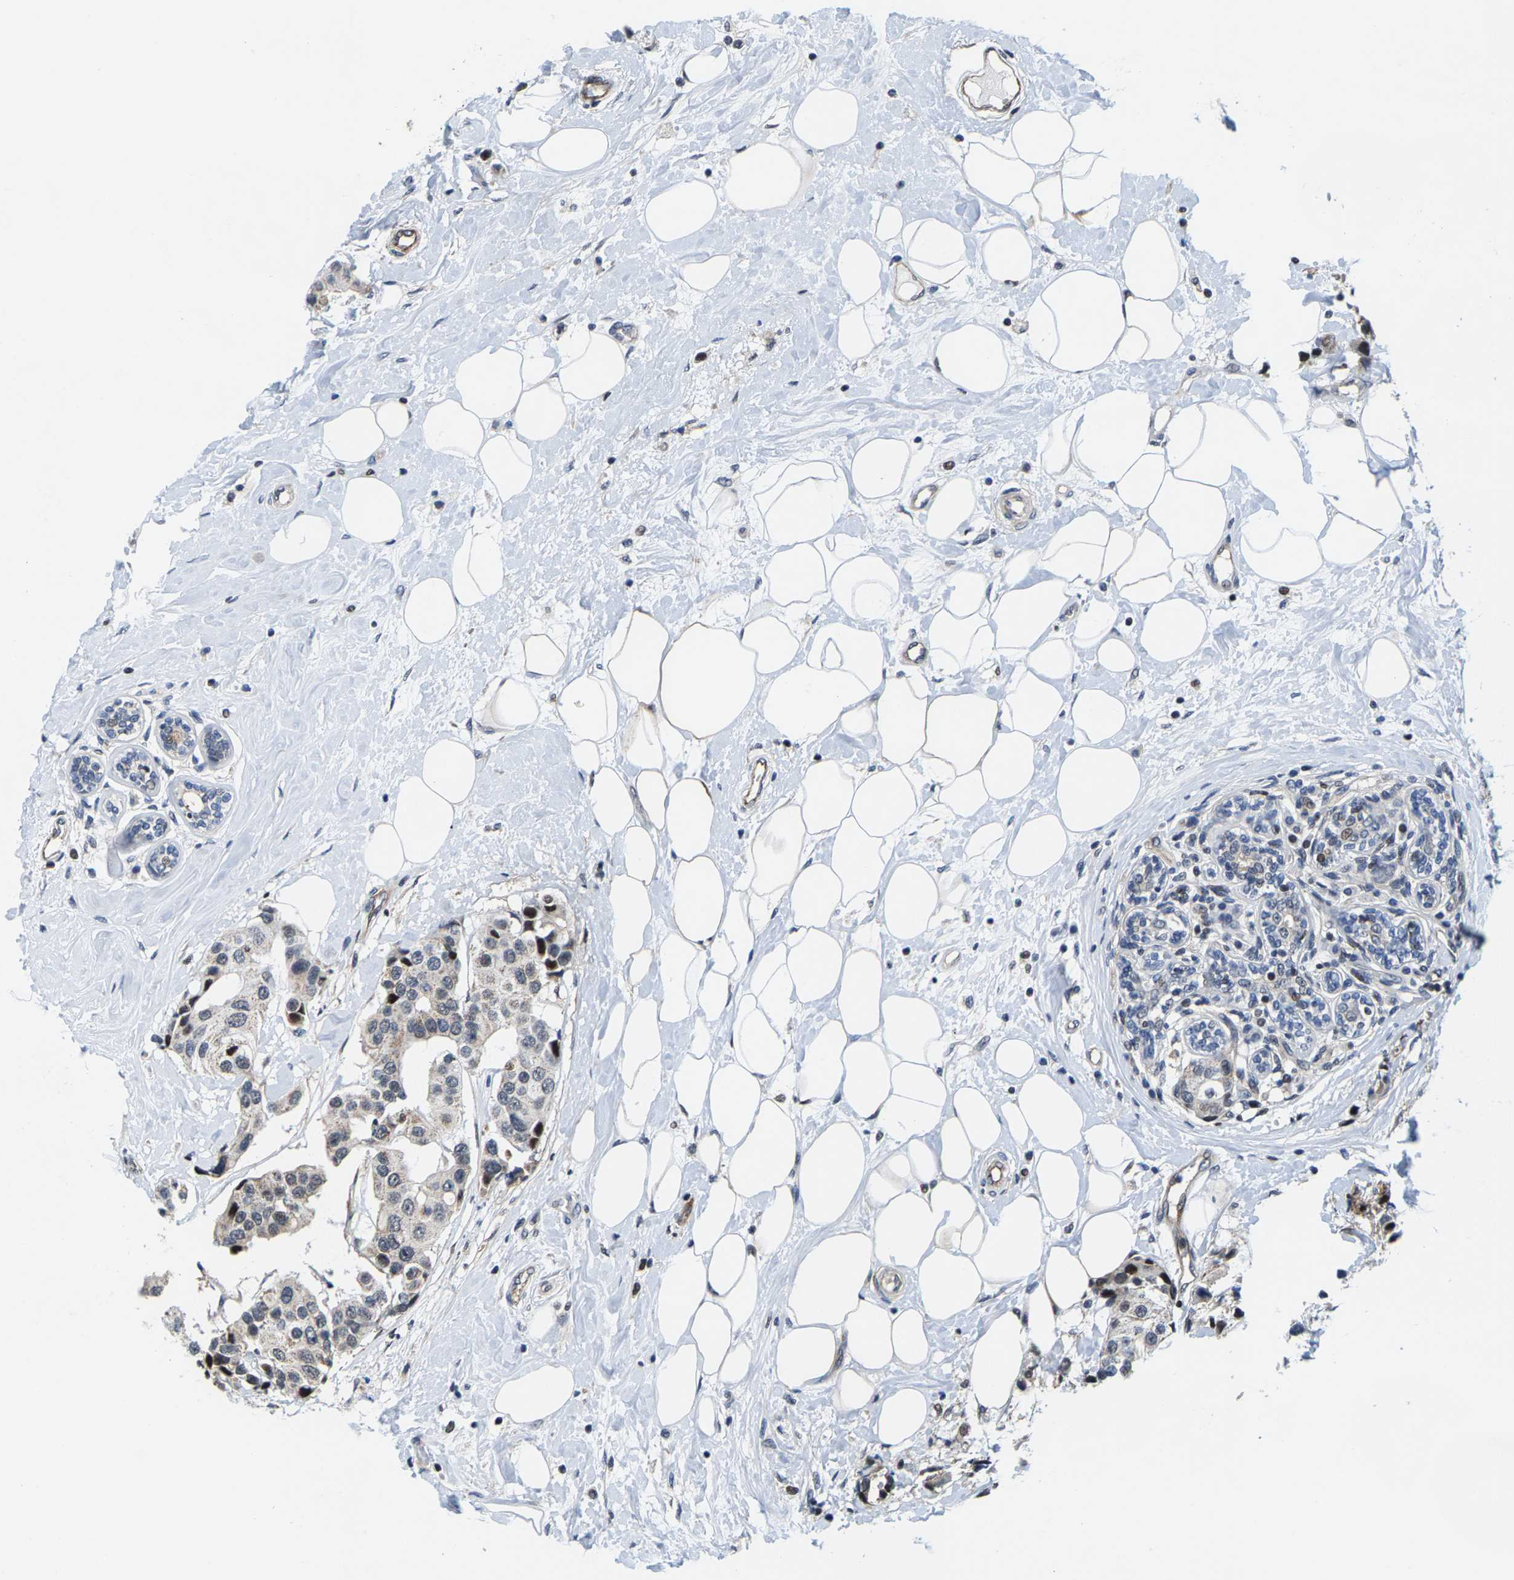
{"staining": {"intensity": "negative", "quantity": "none", "location": "none"}, "tissue": "breast cancer", "cell_type": "Tumor cells", "image_type": "cancer", "snomed": [{"axis": "morphology", "description": "Normal tissue, NOS"}, {"axis": "morphology", "description": "Duct carcinoma"}, {"axis": "topography", "description": "Breast"}], "caption": "This is a micrograph of immunohistochemistry (IHC) staining of breast invasive ductal carcinoma, which shows no expression in tumor cells.", "gene": "GTPBP10", "patient": {"sex": "female", "age": 39}}